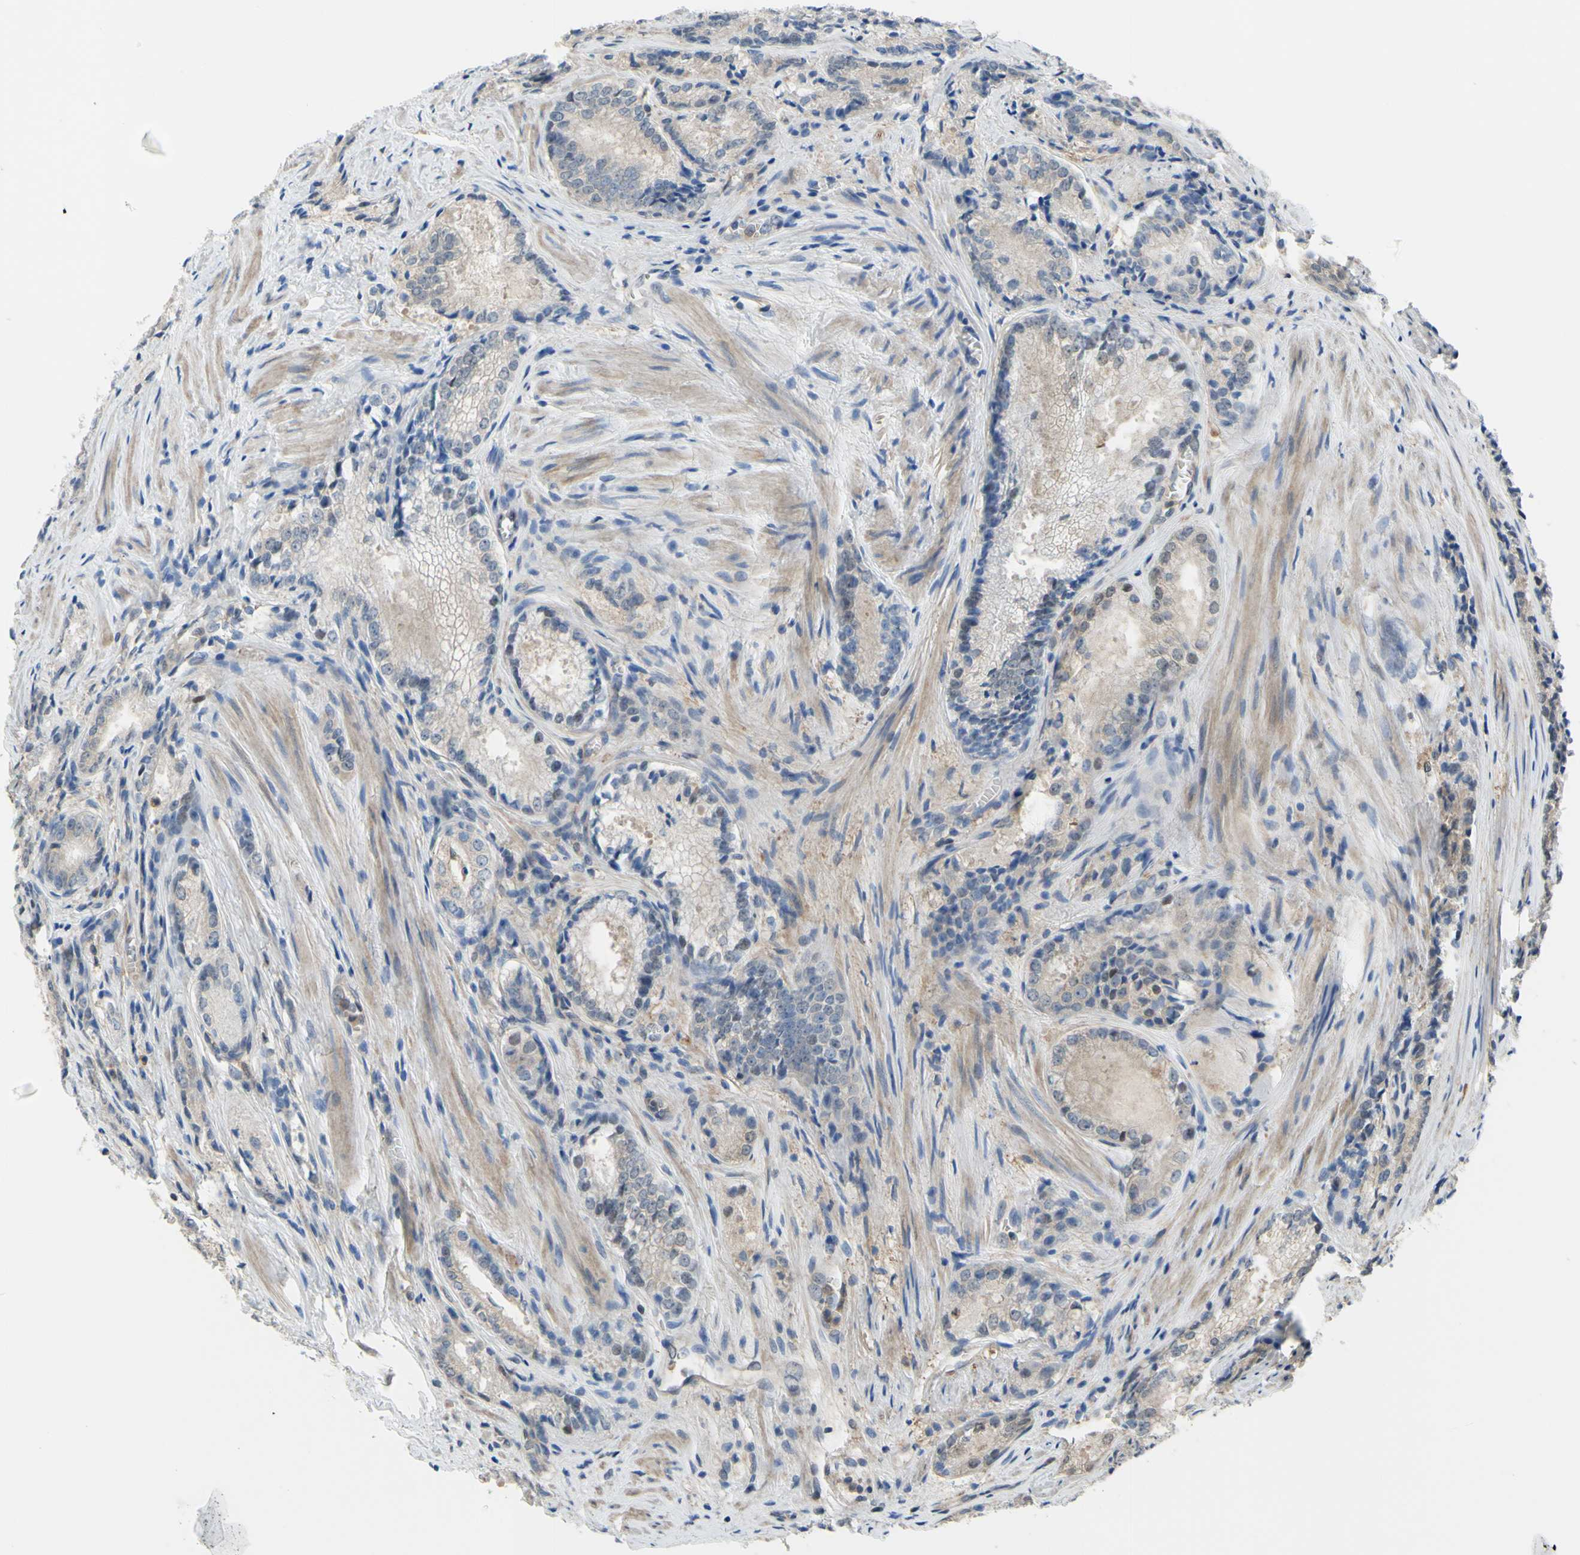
{"staining": {"intensity": "weak", "quantity": "25%-75%", "location": "cytoplasmic/membranous"}, "tissue": "prostate cancer", "cell_type": "Tumor cells", "image_type": "cancer", "snomed": [{"axis": "morphology", "description": "Adenocarcinoma, Low grade"}, {"axis": "topography", "description": "Prostate"}], "caption": "DAB (3,3'-diaminobenzidine) immunohistochemical staining of low-grade adenocarcinoma (prostate) displays weak cytoplasmic/membranous protein positivity in about 25%-75% of tumor cells. Using DAB (brown) and hematoxylin (blue) stains, captured at high magnification using brightfield microscopy.", "gene": "UPK3B", "patient": {"sex": "male", "age": 60}}